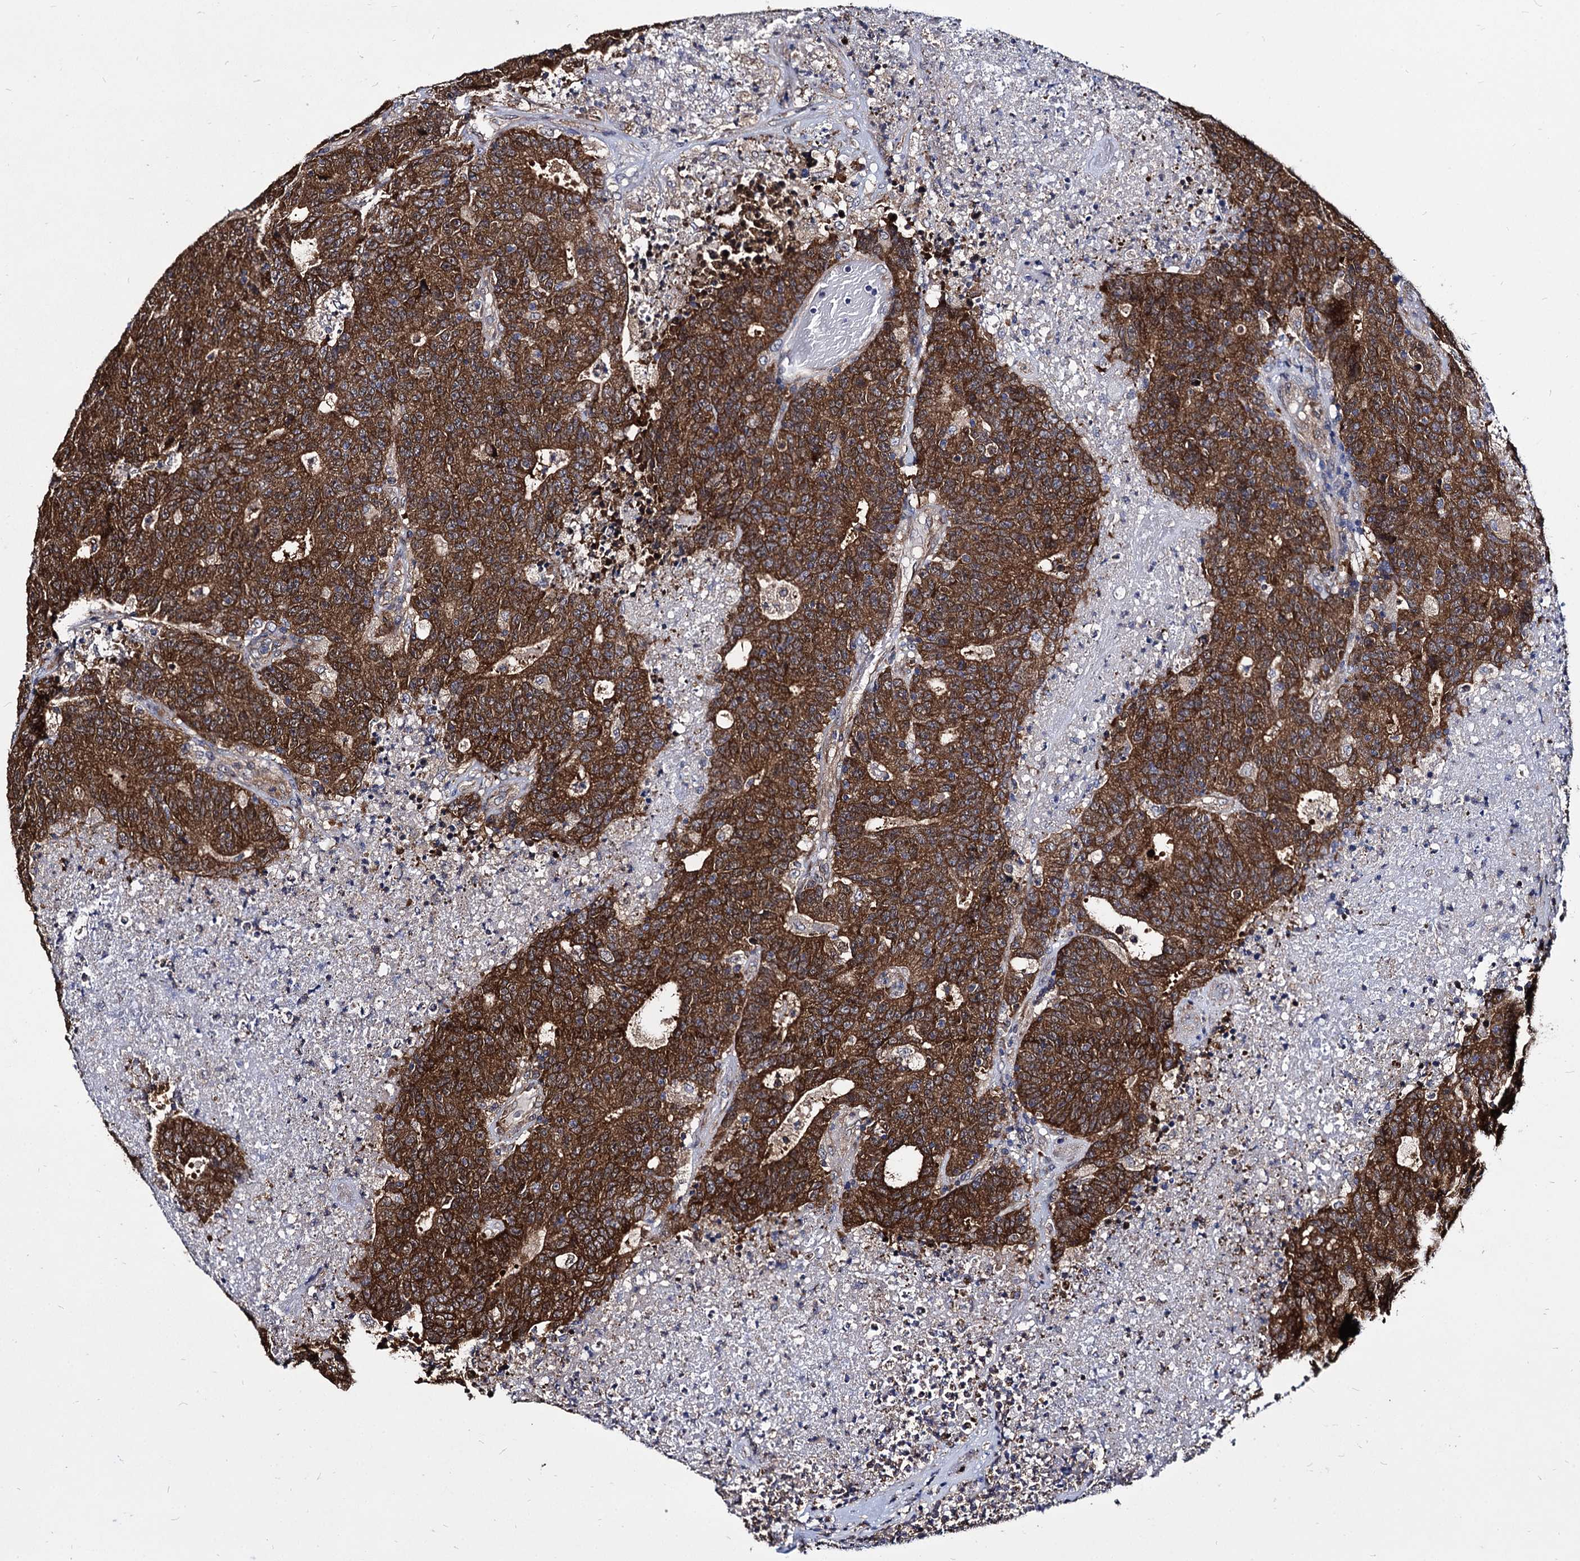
{"staining": {"intensity": "strong", "quantity": ">75%", "location": "cytoplasmic/membranous"}, "tissue": "colorectal cancer", "cell_type": "Tumor cells", "image_type": "cancer", "snomed": [{"axis": "morphology", "description": "Adenocarcinoma, NOS"}, {"axis": "topography", "description": "Colon"}], "caption": "Tumor cells reveal high levels of strong cytoplasmic/membranous expression in approximately >75% of cells in adenocarcinoma (colorectal). Using DAB (brown) and hematoxylin (blue) stains, captured at high magnification using brightfield microscopy.", "gene": "NME1", "patient": {"sex": "female", "age": 75}}